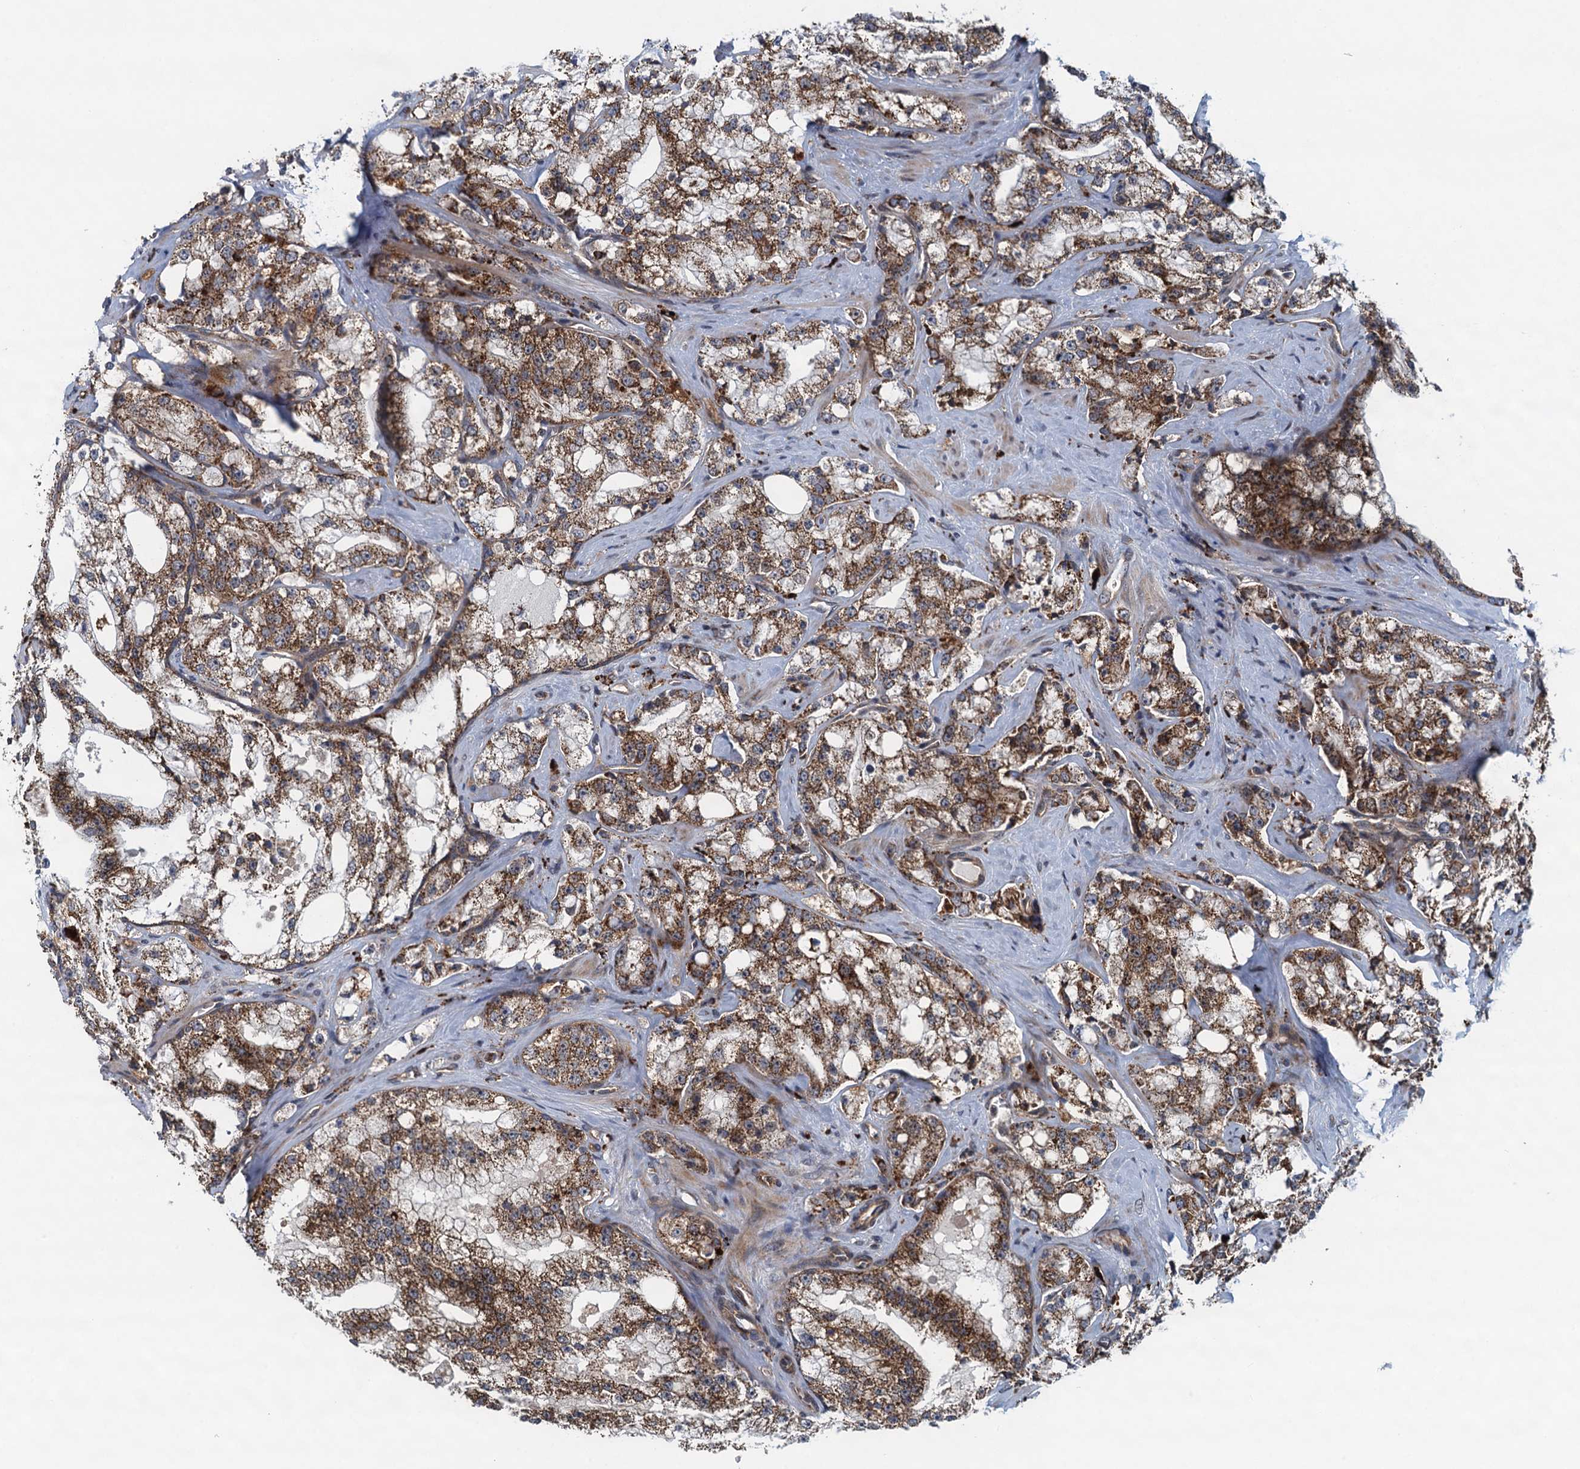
{"staining": {"intensity": "moderate", "quantity": ">75%", "location": "cytoplasmic/membranous"}, "tissue": "prostate cancer", "cell_type": "Tumor cells", "image_type": "cancer", "snomed": [{"axis": "morphology", "description": "Adenocarcinoma, High grade"}, {"axis": "topography", "description": "Prostate"}], "caption": "Human prostate adenocarcinoma (high-grade) stained with a brown dye reveals moderate cytoplasmic/membranous positive positivity in approximately >75% of tumor cells.", "gene": "NLRP10", "patient": {"sex": "male", "age": 64}}